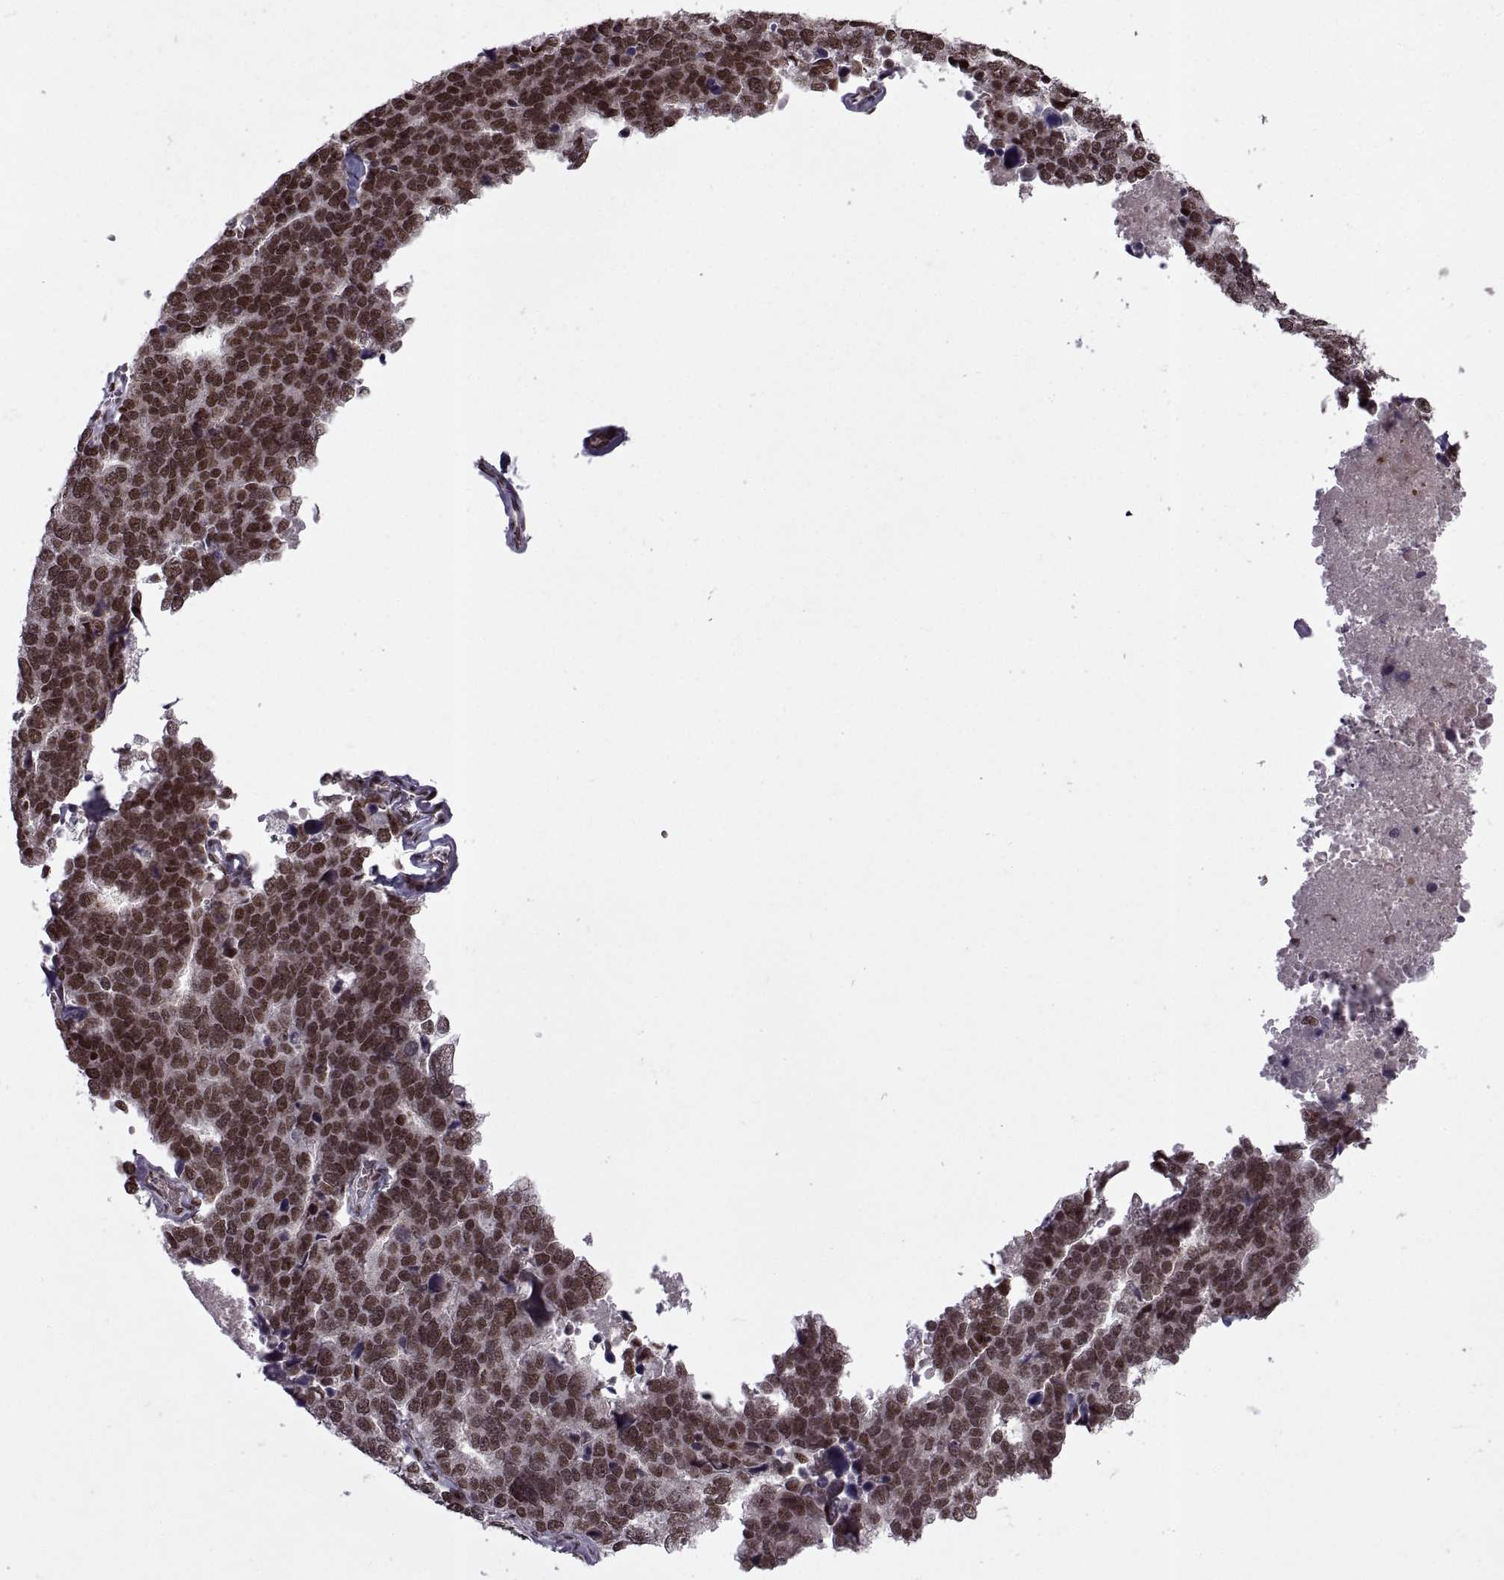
{"staining": {"intensity": "moderate", "quantity": ">75%", "location": "nuclear"}, "tissue": "stomach cancer", "cell_type": "Tumor cells", "image_type": "cancer", "snomed": [{"axis": "morphology", "description": "Adenocarcinoma, NOS"}, {"axis": "topography", "description": "Stomach"}], "caption": "Immunohistochemistry (IHC) (DAB (3,3'-diaminobenzidine)) staining of human stomach cancer (adenocarcinoma) reveals moderate nuclear protein staining in about >75% of tumor cells. (brown staining indicates protein expression, while blue staining denotes nuclei).", "gene": "MT1E", "patient": {"sex": "male", "age": 69}}